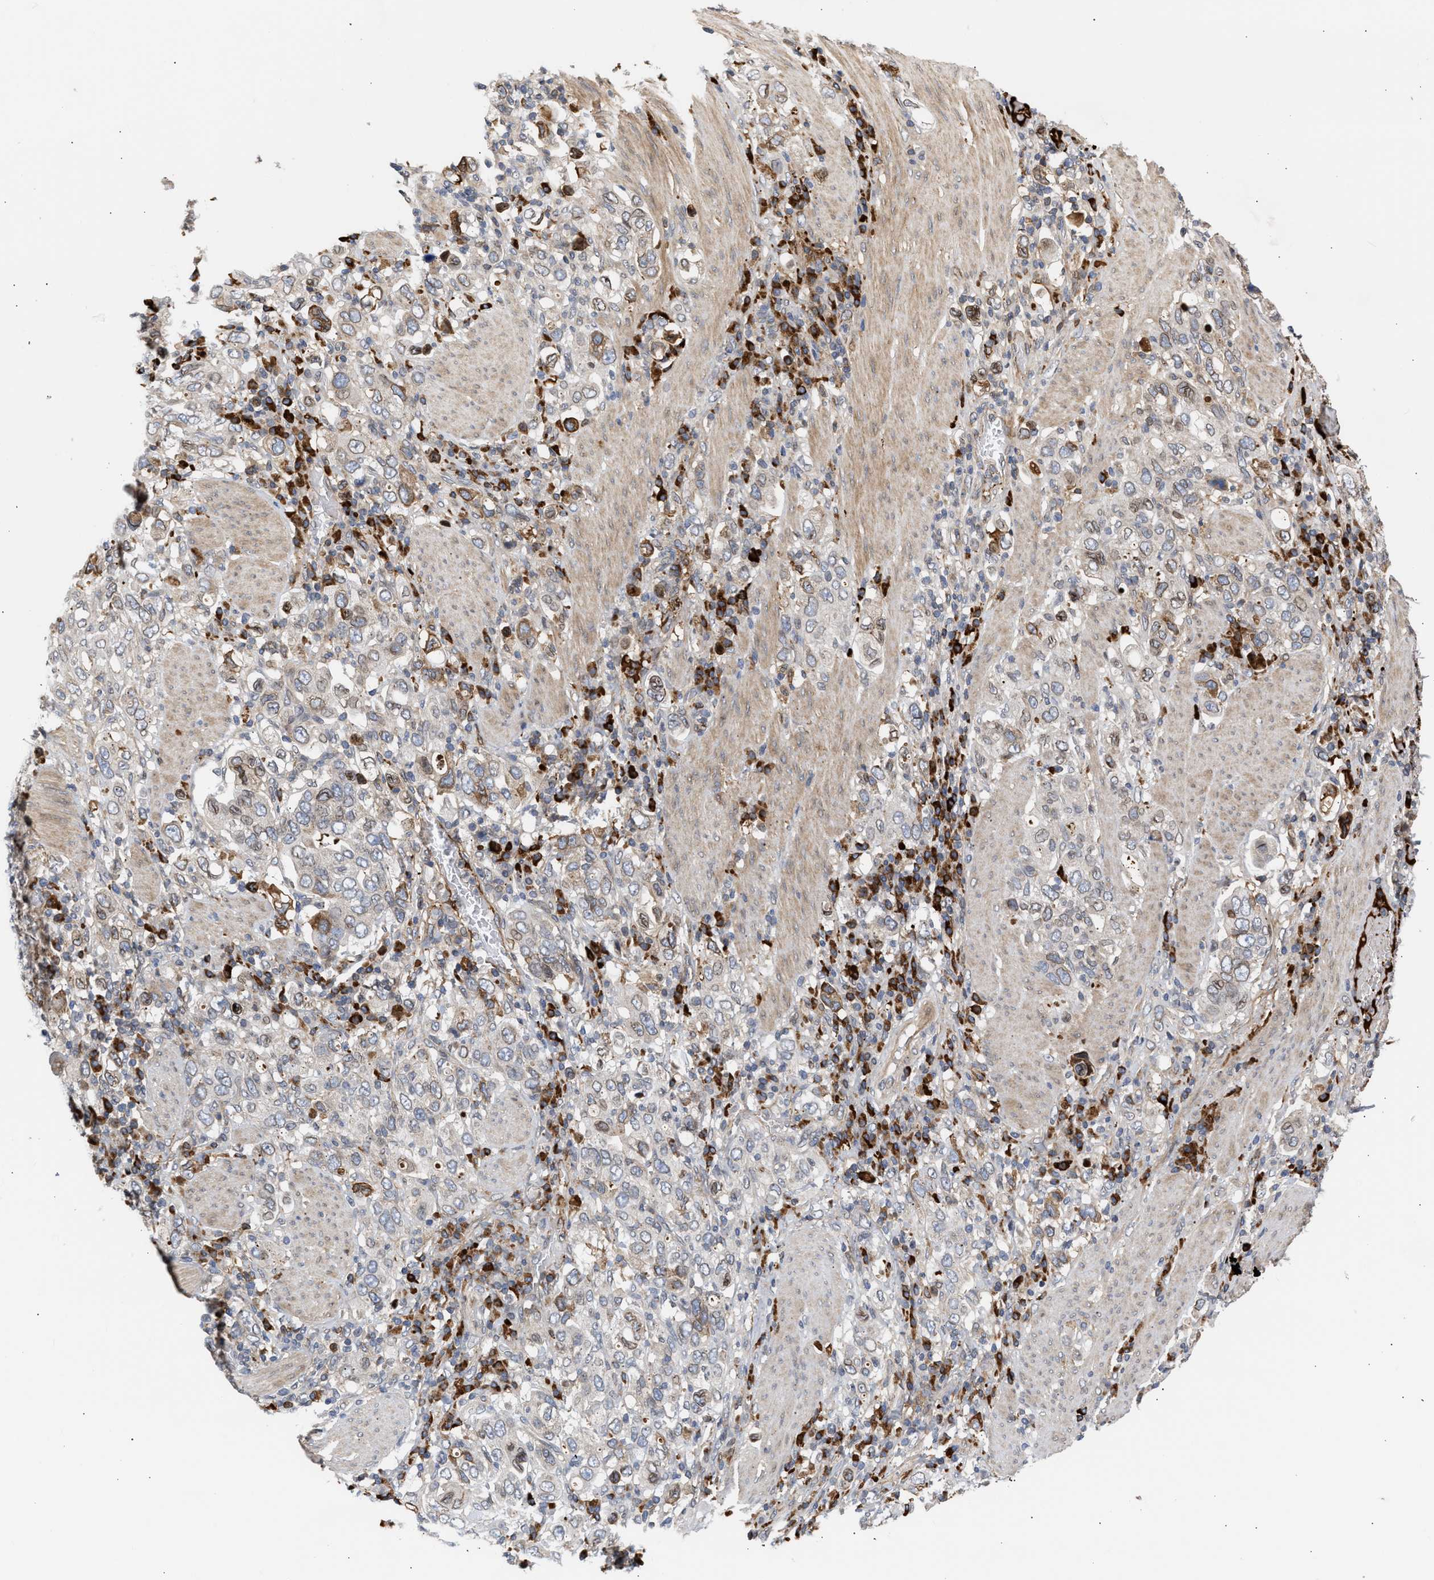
{"staining": {"intensity": "weak", "quantity": "<25%", "location": "cytoplasmic/membranous,nuclear"}, "tissue": "stomach cancer", "cell_type": "Tumor cells", "image_type": "cancer", "snomed": [{"axis": "morphology", "description": "Adenocarcinoma, NOS"}, {"axis": "topography", "description": "Stomach, upper"}], "caption": "DAB (3,3'-diaminobenzidine) immunohistochemical staining of adenocarcinoma (stomach) demonstrates no significant expression in tumor cells.", "gene": "NUP62", "patient": {"sex": "male", "age": 62}}